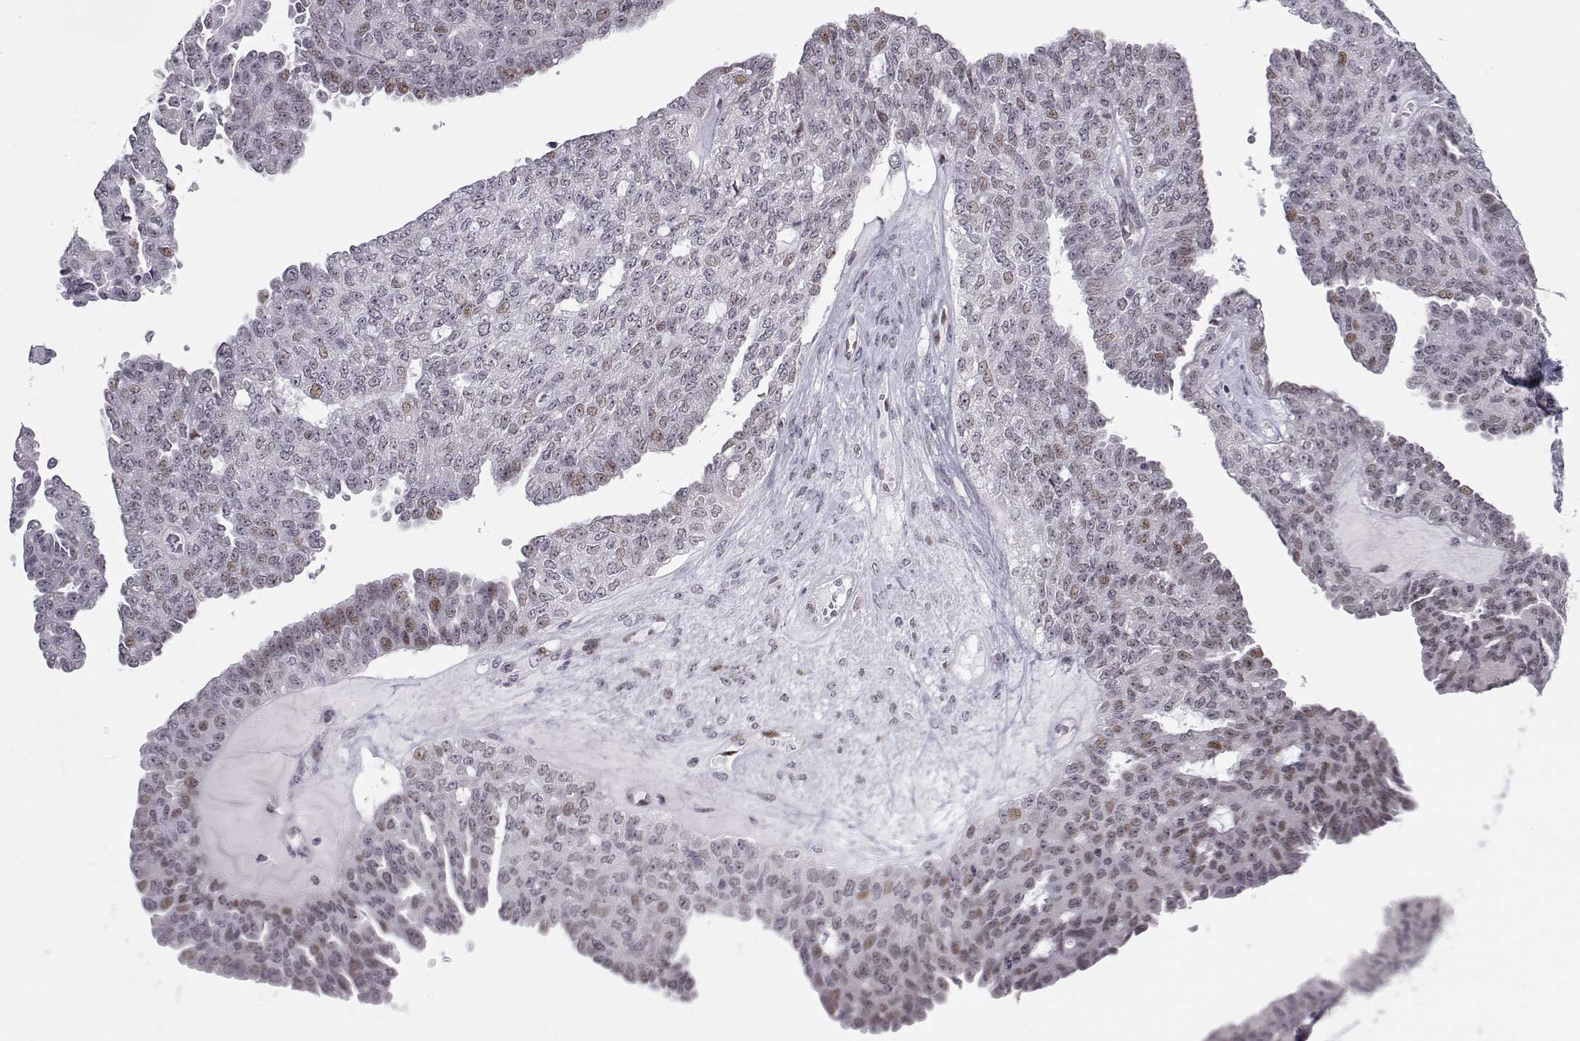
{"staining": {"intensity": "moderate", "quantity": "<25%", "location": "nuclear"}, "tissue": "ovarian cancer", "cell_type": "Tumor cells", "image_type": "cancer", "snomed": [{"axis": "morphology", "description": "Cystadenocarcinoma, serous, NOS"}, {"axis": "topography", "description": "Ovary"}], "caption": "Immunohistochemistry (IHC) staining of ovarian serous cystadenocarcinoma, which exhibits low levels of moderate nuclear positivity in about <25% of tumor cells indicating moderate nuclear protein positivity. The staining was performed using DAB (brown) for protein detection and nuclei were counterstained in hematoxylin (blue).", "gene": "SIX6", "patient": {"sex": "female", "age": 71}}